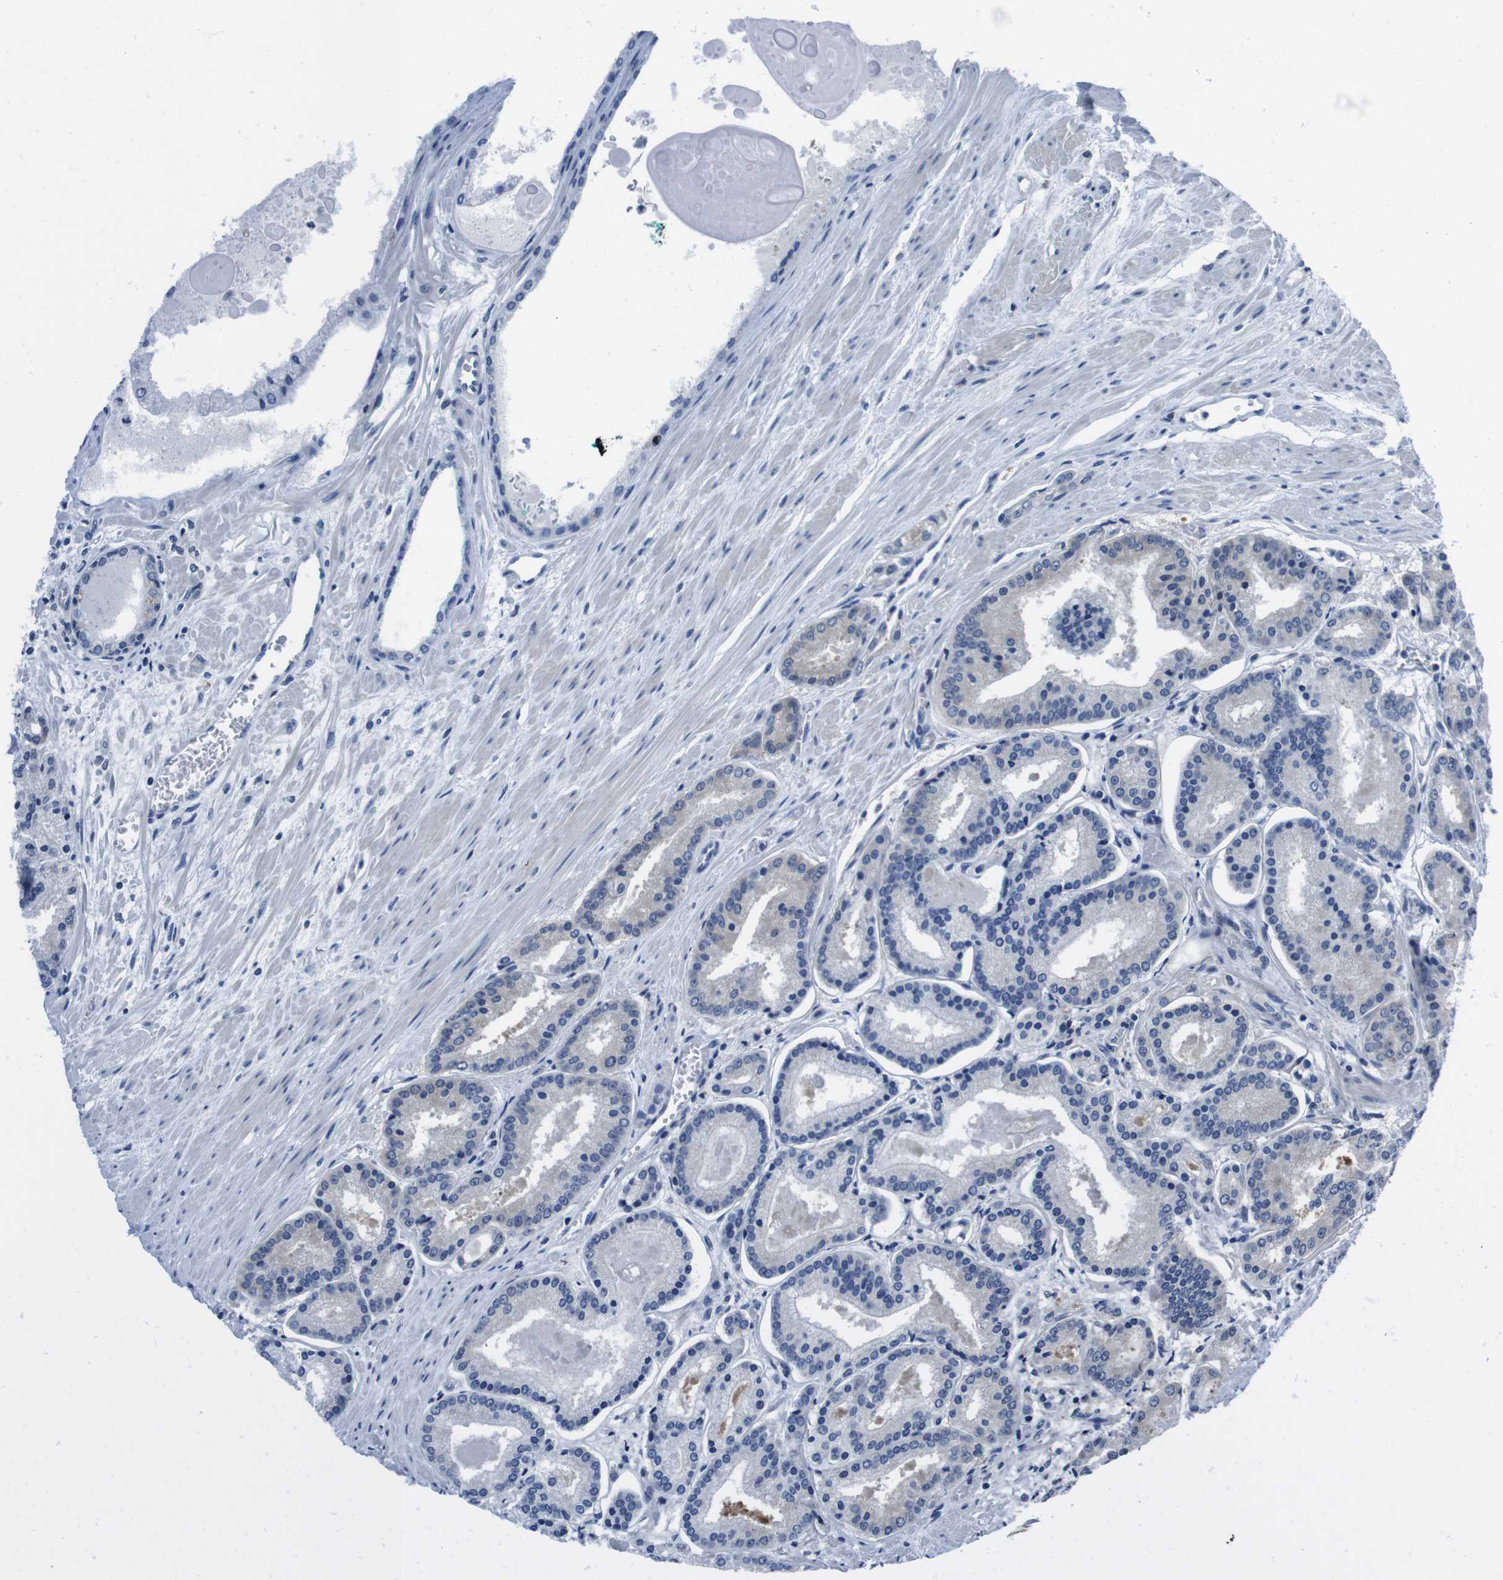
{"staining": {"intensity": "negative", "quantity": "none", "location": "none"}, "tissue": "prostate cancer", "cell_type": "Tumor cells", "image_type": "cancer", "snomed": [{"axis": "morphology", "description": "Adenocarcinoma, Low grade"}, {"axis": "topography", "description": "Prostate"}], "caption": "There is no significant positivity in tumor cells of prostate cancer. (DAB (3,3'-diaminobenzidine) IHC visualized using brightfield microscopy, high magnification).", "gene": "EIF4A1", "patient": {"sex": "male", "age": 59}}